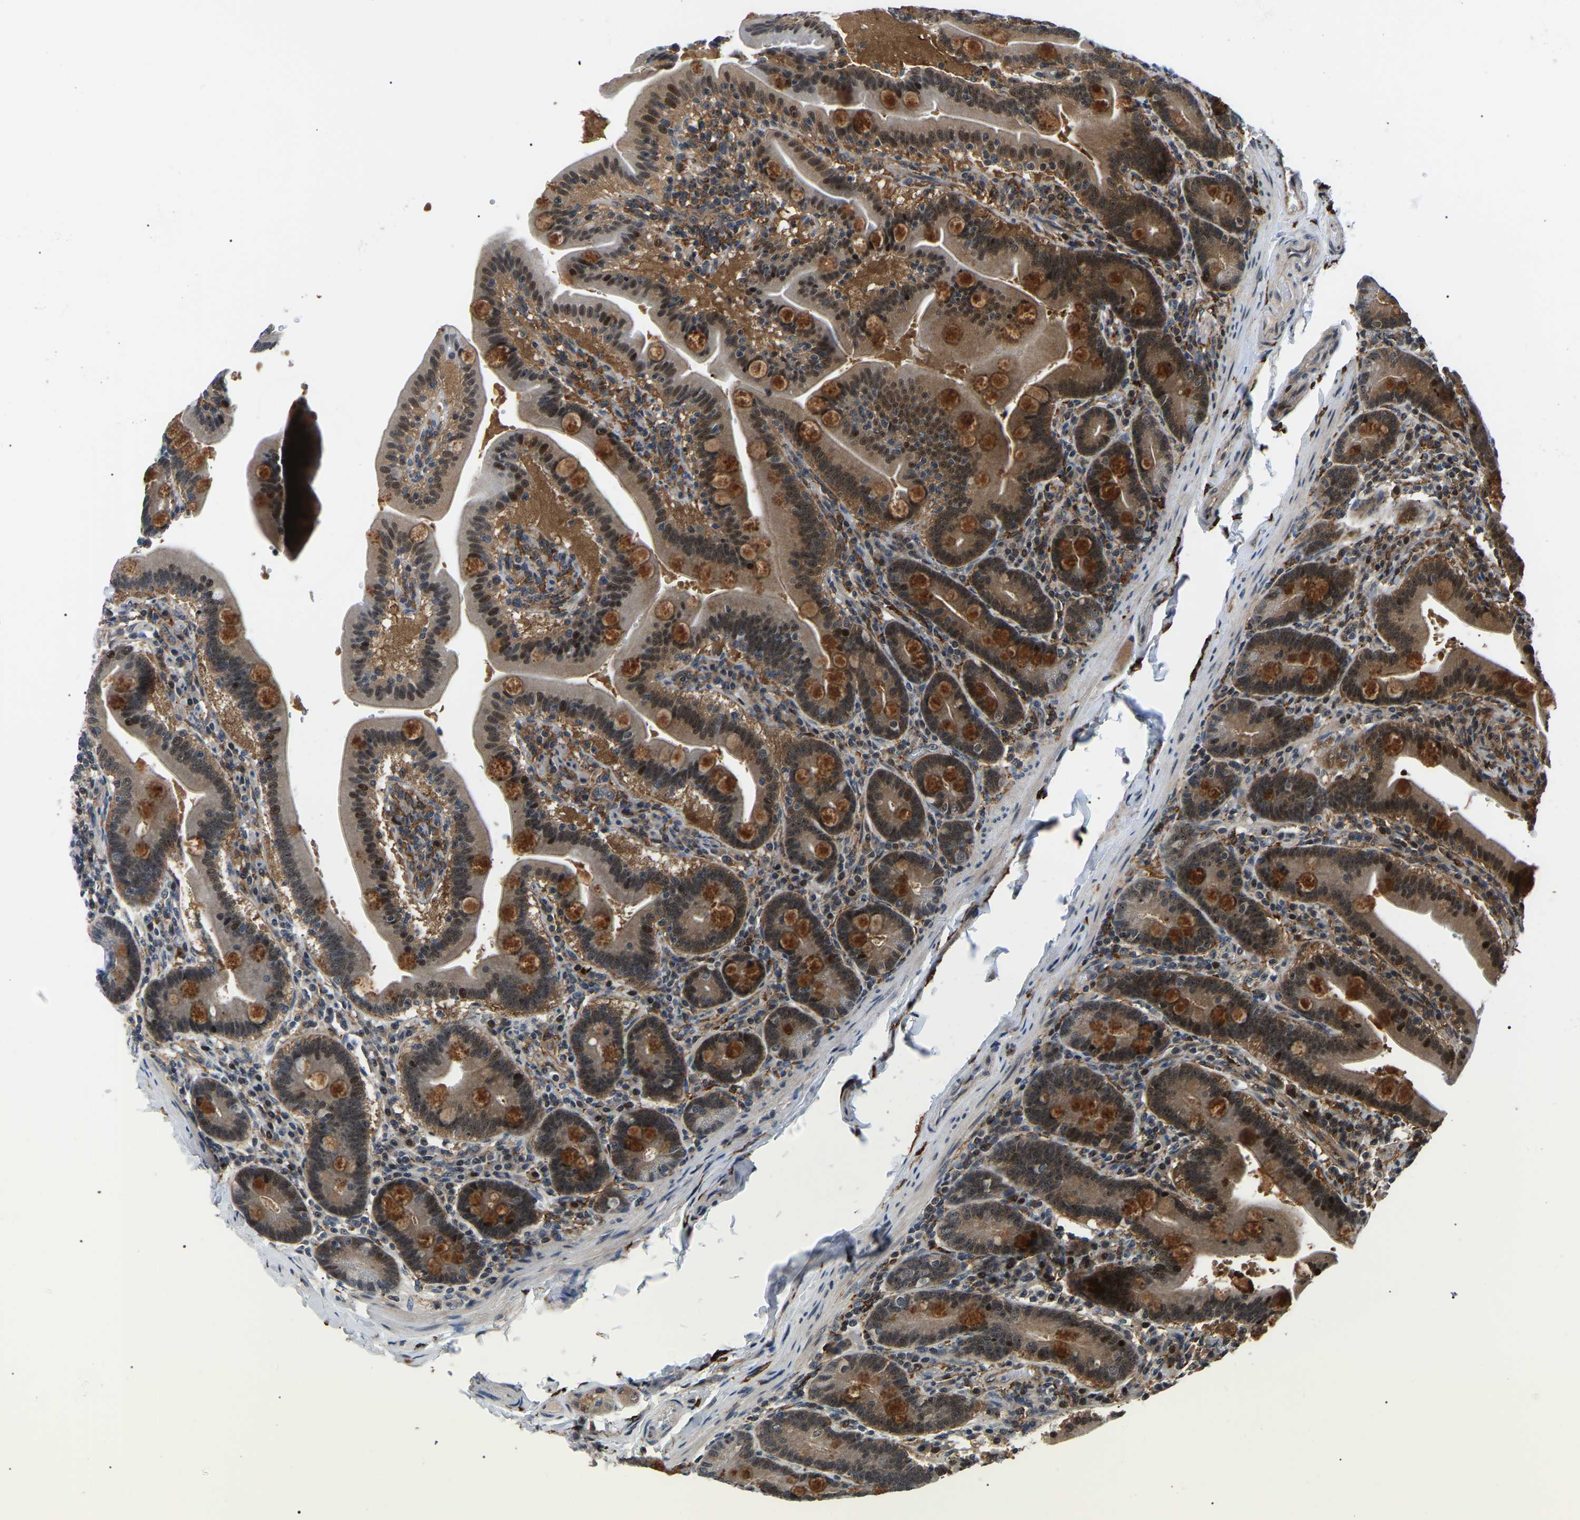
{"staining": {"intensity": "strong", "quantity": ">75%", "location": "cytoplasmic/membranous,nuclear"}, "tissue": "duodenum", "cell_type": "Glandular cells", "image_type": "normal", "snomed": [{"axis": "morphology", "description": "Normal tissue, NOS"}, {"axis": "topography", "description": "Duodenum"}], "caption": "Protein staining by immunohistochemistry (IHC) reveals strong cytoplasmic/membranous,nuclear positivity in approximately >75% of glandular cells in benign duodenum. The staining was performed using DAB to visualize the protein expression in brown, while the nuclei were stained in blue with hematoxylin (Magnification: 20x).", "gene": "RRP1B", "patient": {"sex": "male", "age": 54}}